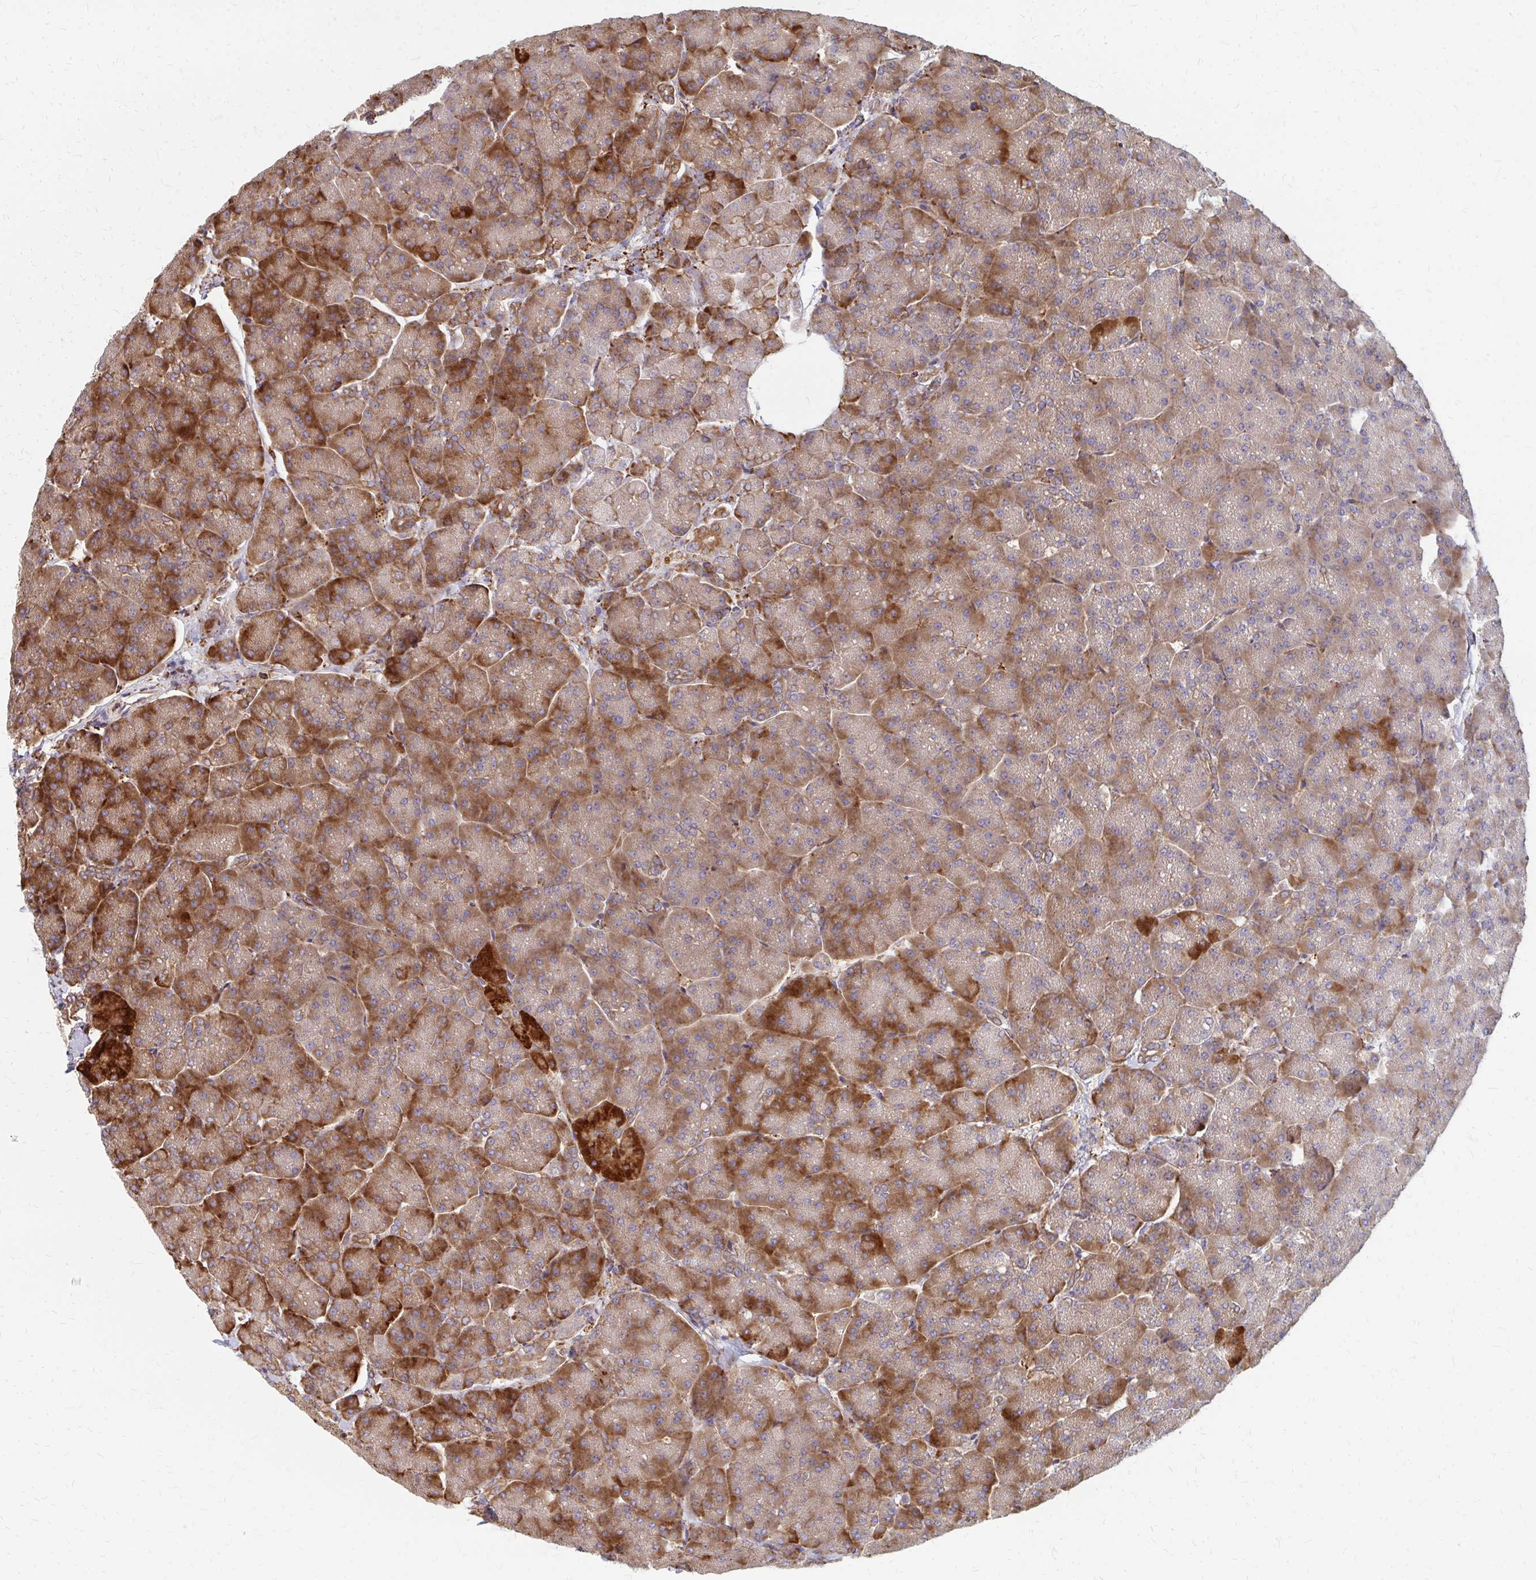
{"staining": {"intensity": "strong", "quantity": "25%-75%", "location": "cytoplasmic/membranous"}, "tissue": "pancreas", "cell_type": "Exocrine glandular cells", "image_type": "normal", "snomed": [{"axis": "morphology", "description": "Normal tissue, NOS"}, {"axis": "topography", "description": "Pancreas"}, {"axis": "topography", "description": "Peripheral nerve tissue"}], "caption": "This is an image of IHC staining of normal pancreas, which shows strong positivity in the cytoplasmic/membranous of exocrine glandular cells.", "gene": "PPP1R13L", "patient": {"sex": "male", "age": 54}}